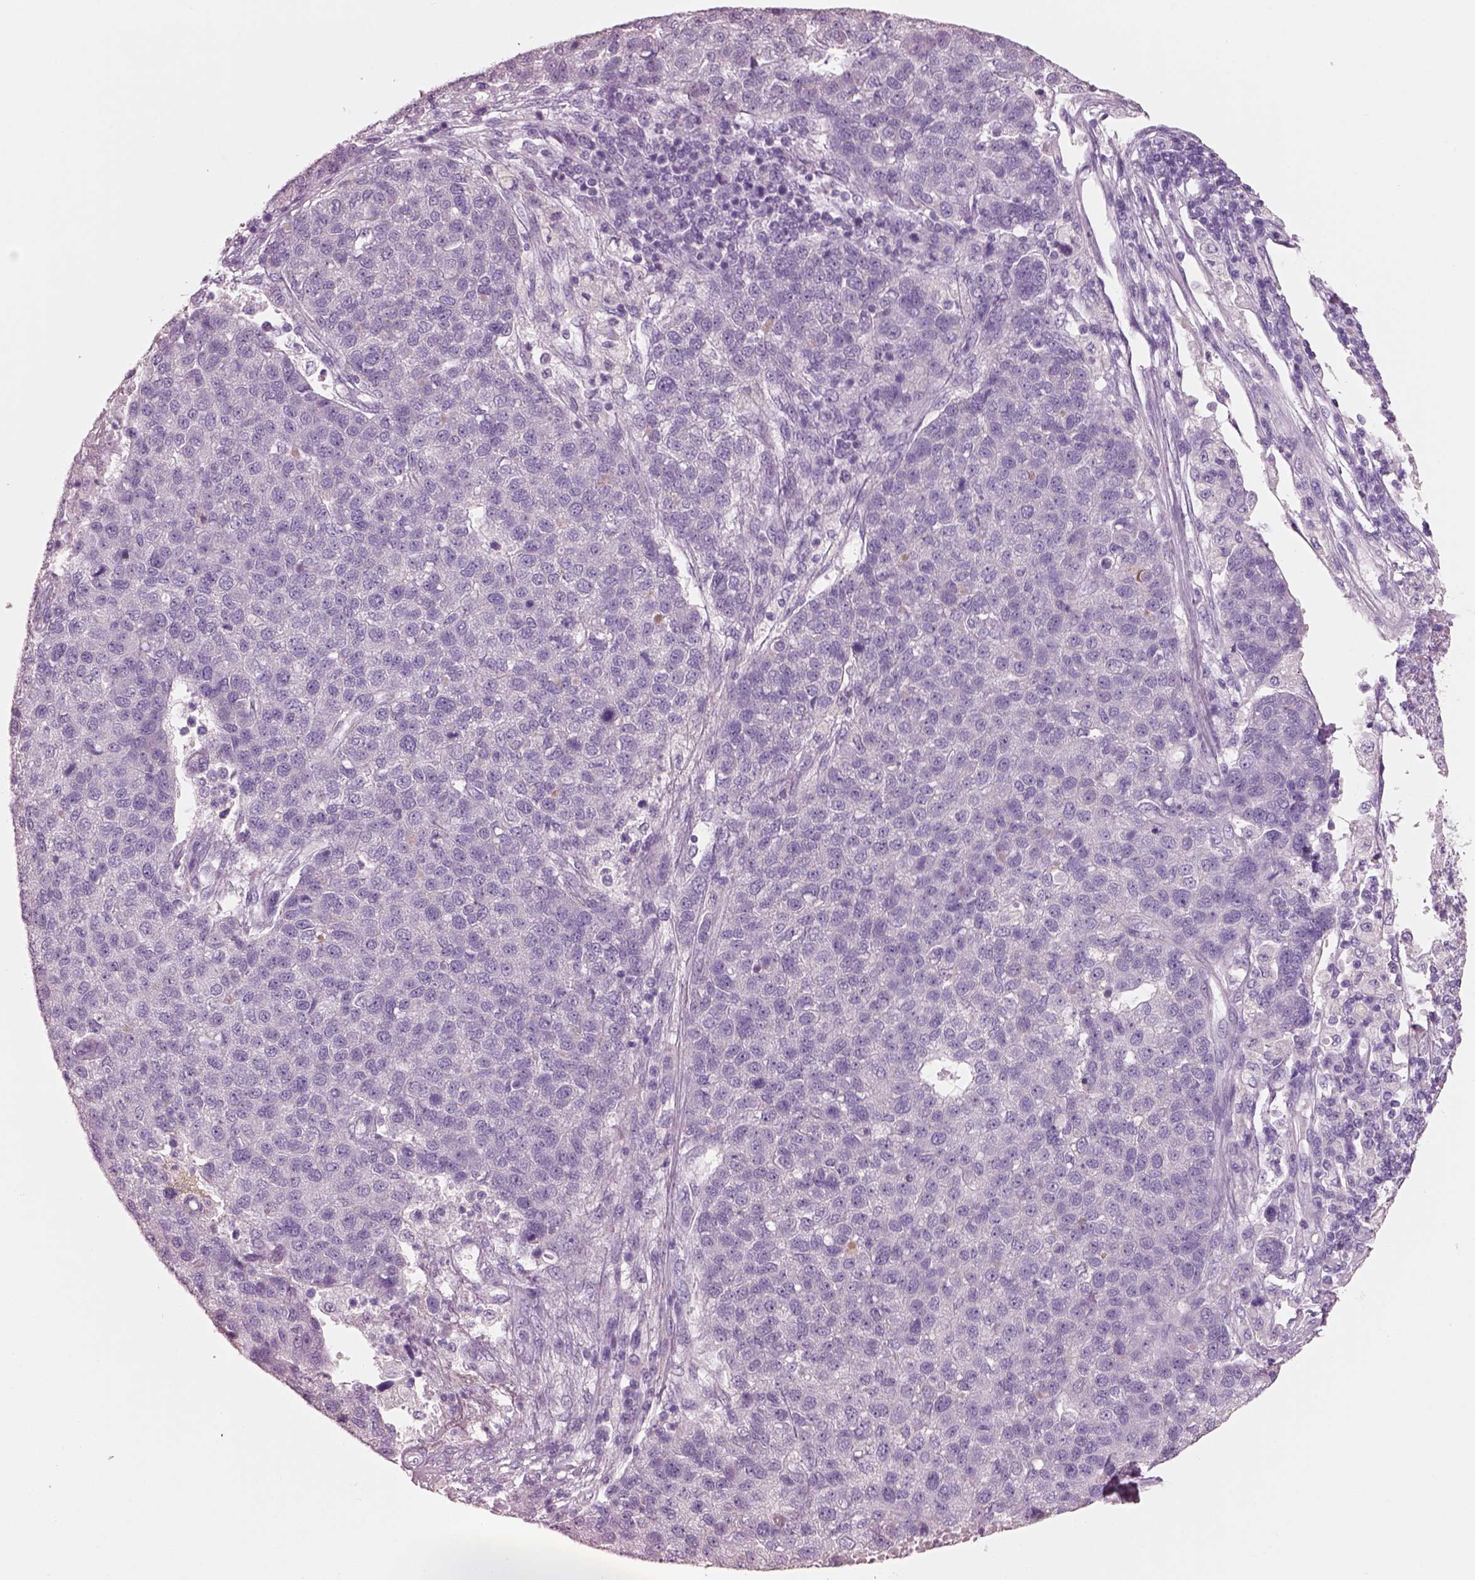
{"staining": {"intensity": "negative", "quantity": "none", "location": "none"}, "tissue": "pancreatic cancer", "cell_type": "Tumor cells", "image_type": "cancer", "snomed": [{"axis": "morphology", "description": "Adenocarcinoma, NOS"}, {"axis": "topography", "description": "Pancreas"}], "caption": "Immunohistochemistry (IHC) photomicrograph of neoplastic tissue: human pancreatic cancer stained with DAB exhibits no significant protein expression in tumor cells.", "gene": "PNOC", "patient": {"sex": "female", "age": 61}}